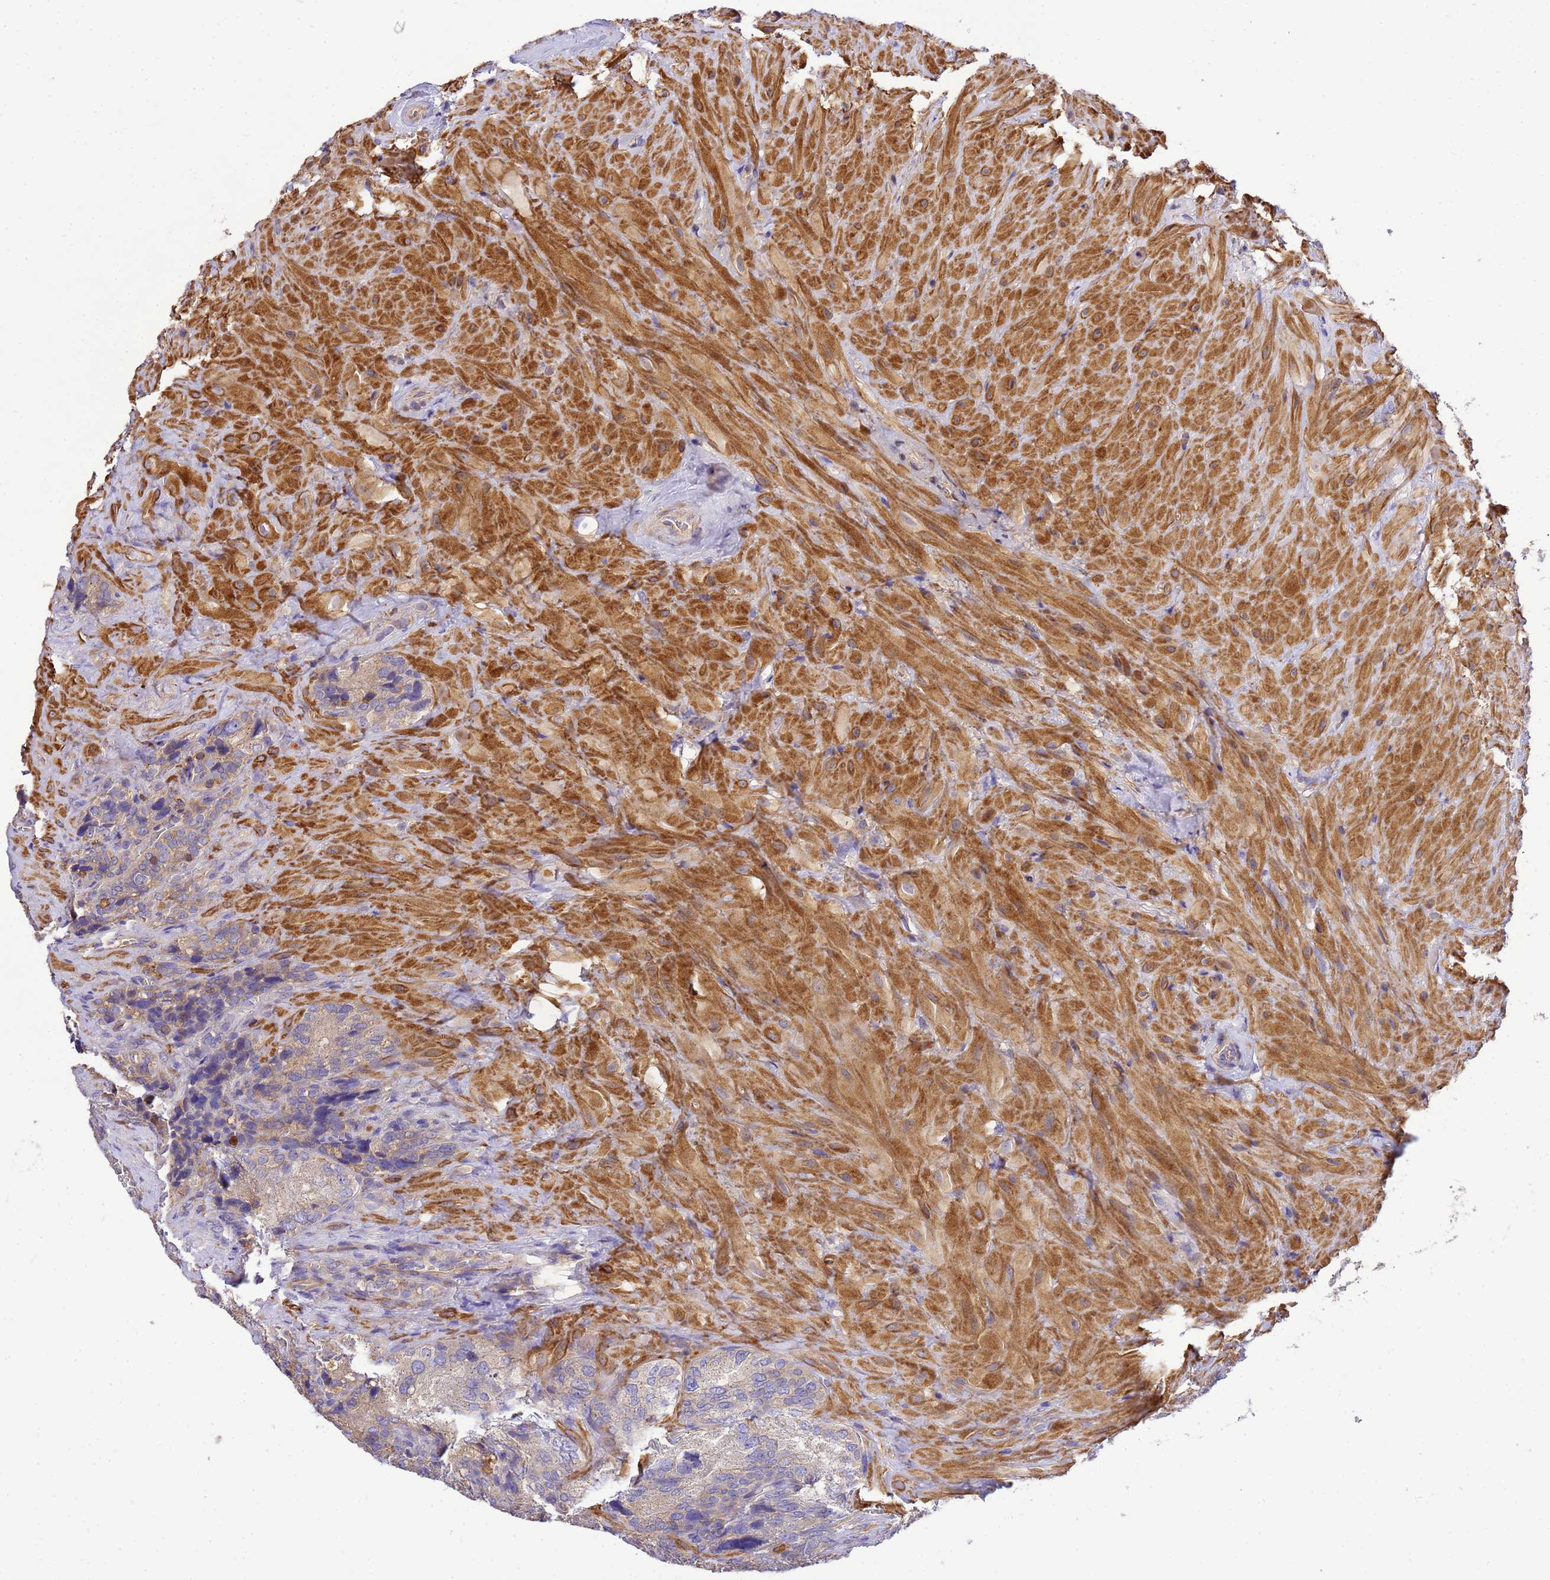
{"staining": {"intensity": "weak", "quantity": "25%-75%", "location": "cytoplasmic/membranous"}, "tissue": "seminal vesicle", "cell_type": "Glandular cells", "image_type": "normal", "snomed": [{"axis": "morphology", "description": "Normal tissue, NOS"}, {"axis": "topography", "description": "Seminal veicle"}], "caption": "This is a photomicrograph of IHC staining of unremarkable seminal vesicle, which shows weak staining in the cytoplasmic/membranous of glandular cells.", "gene": "WDR64", "patient": {"sex": "male", "age": 62}}